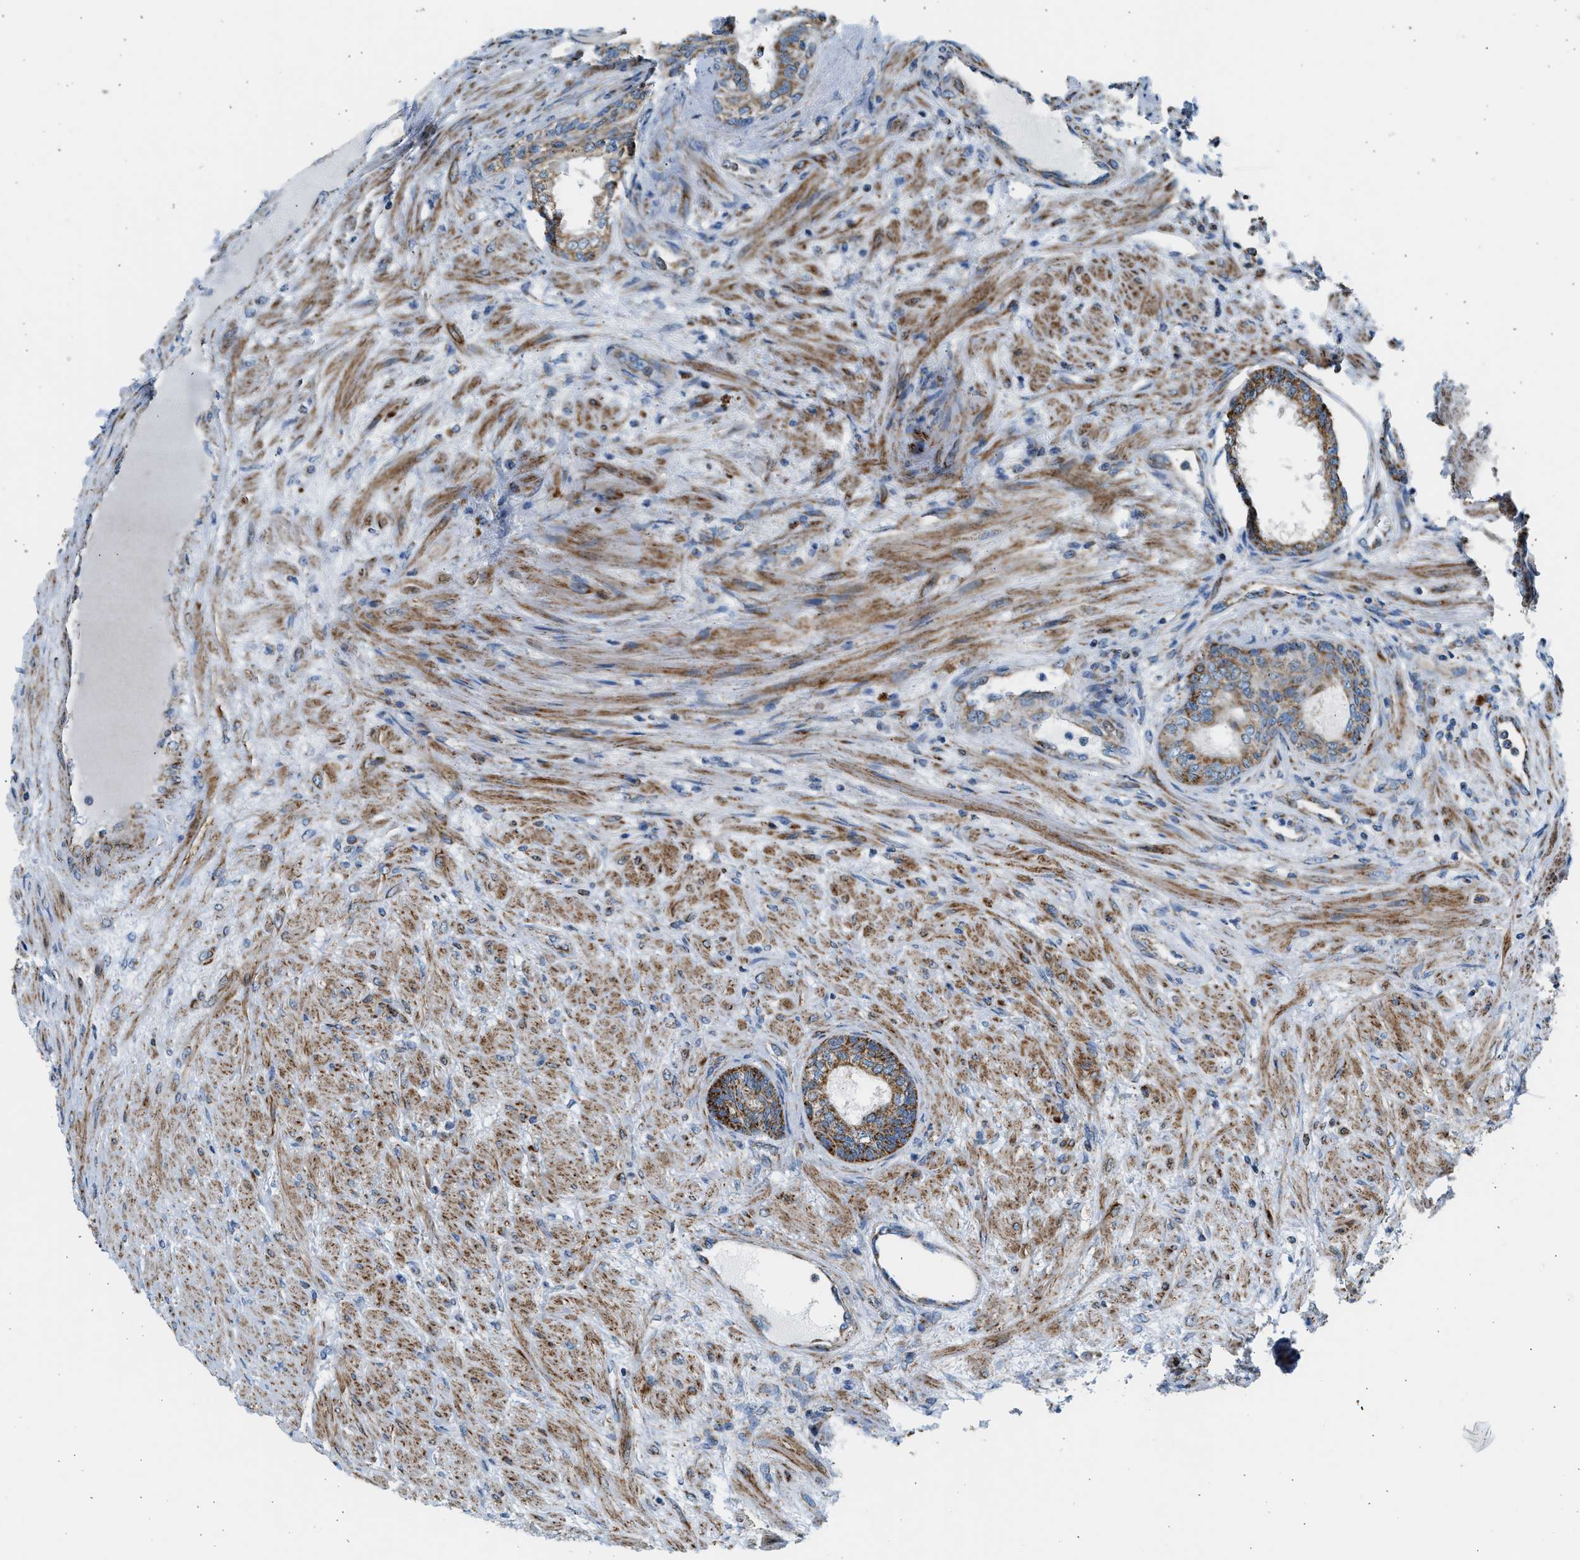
{"staining": {"intensity": "moderate", "quantity": ">75%", "location": "cytoplasmic/membranous"}, "tissue": "prostate", "cell_type": "Glandular cells", "image_type": "normal", "snomed": [{"axis": "morphology", "description": "Normal tissue, NOS"}, {"axis": "topography", "description": "Prostate"}], "caption": "This is a micrograph of immunohistochemistry (IHC) staining of normal prostate, which shows moderate expression in the cytoplasmic/membranous of glandular cells.", "gene": "KCNMB3", "patient": {"sex": "male", "age": 76}}